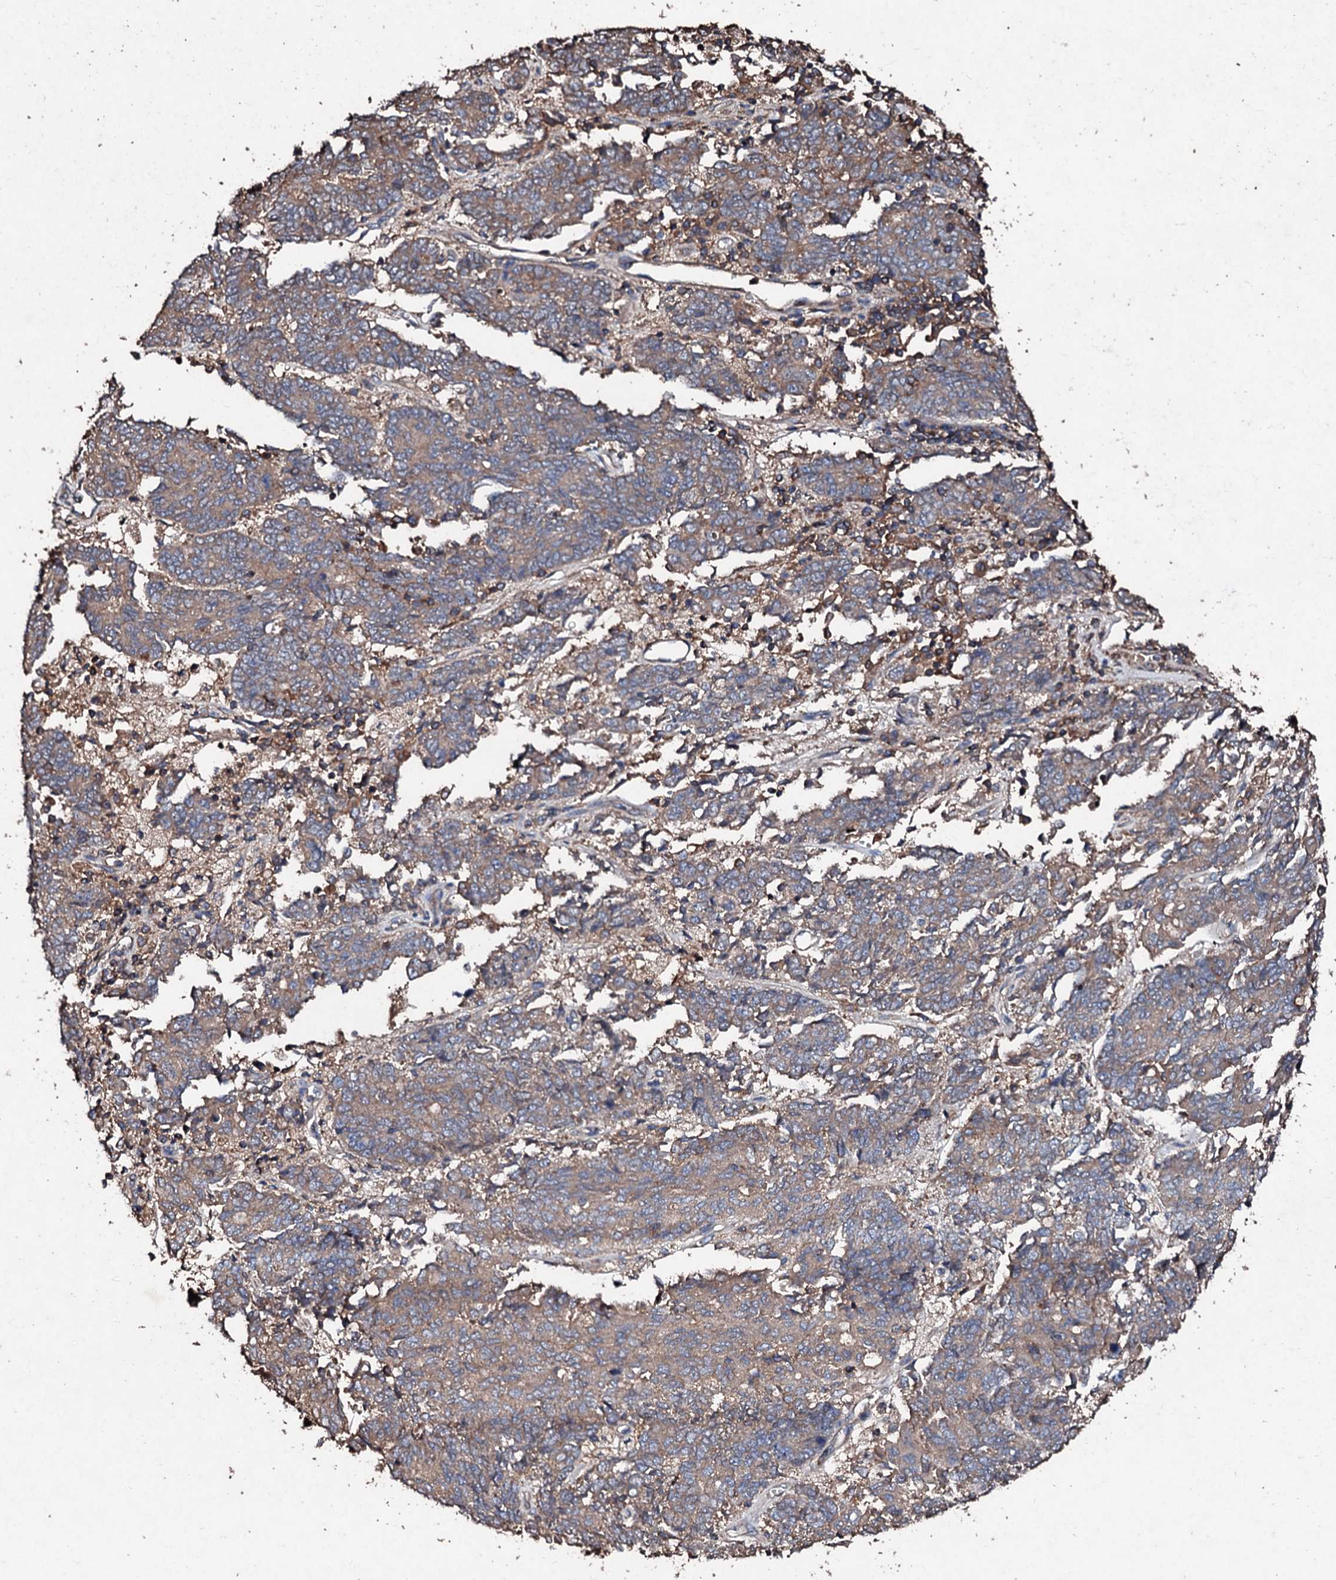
{"staining": {"intensity": "weak", "quantity": ">75%", "location": "cytoplasmic/membranous"}, "tissue": "endometrial cancer", "cell_type": "Tumor cells", "image_type": "cancer", "snomed": [{"axis": "morphology", "description": "Adenocarcinoma, NOS"}, {"axis": "topography", "description": "Endometrium"}], "caption": "Human adenocarcinoma (endometrial) stained with a protein marker reveals weak staining in tumor cells.", "gene": "KERA", "patient": {"sex": "female", "age": 80}}